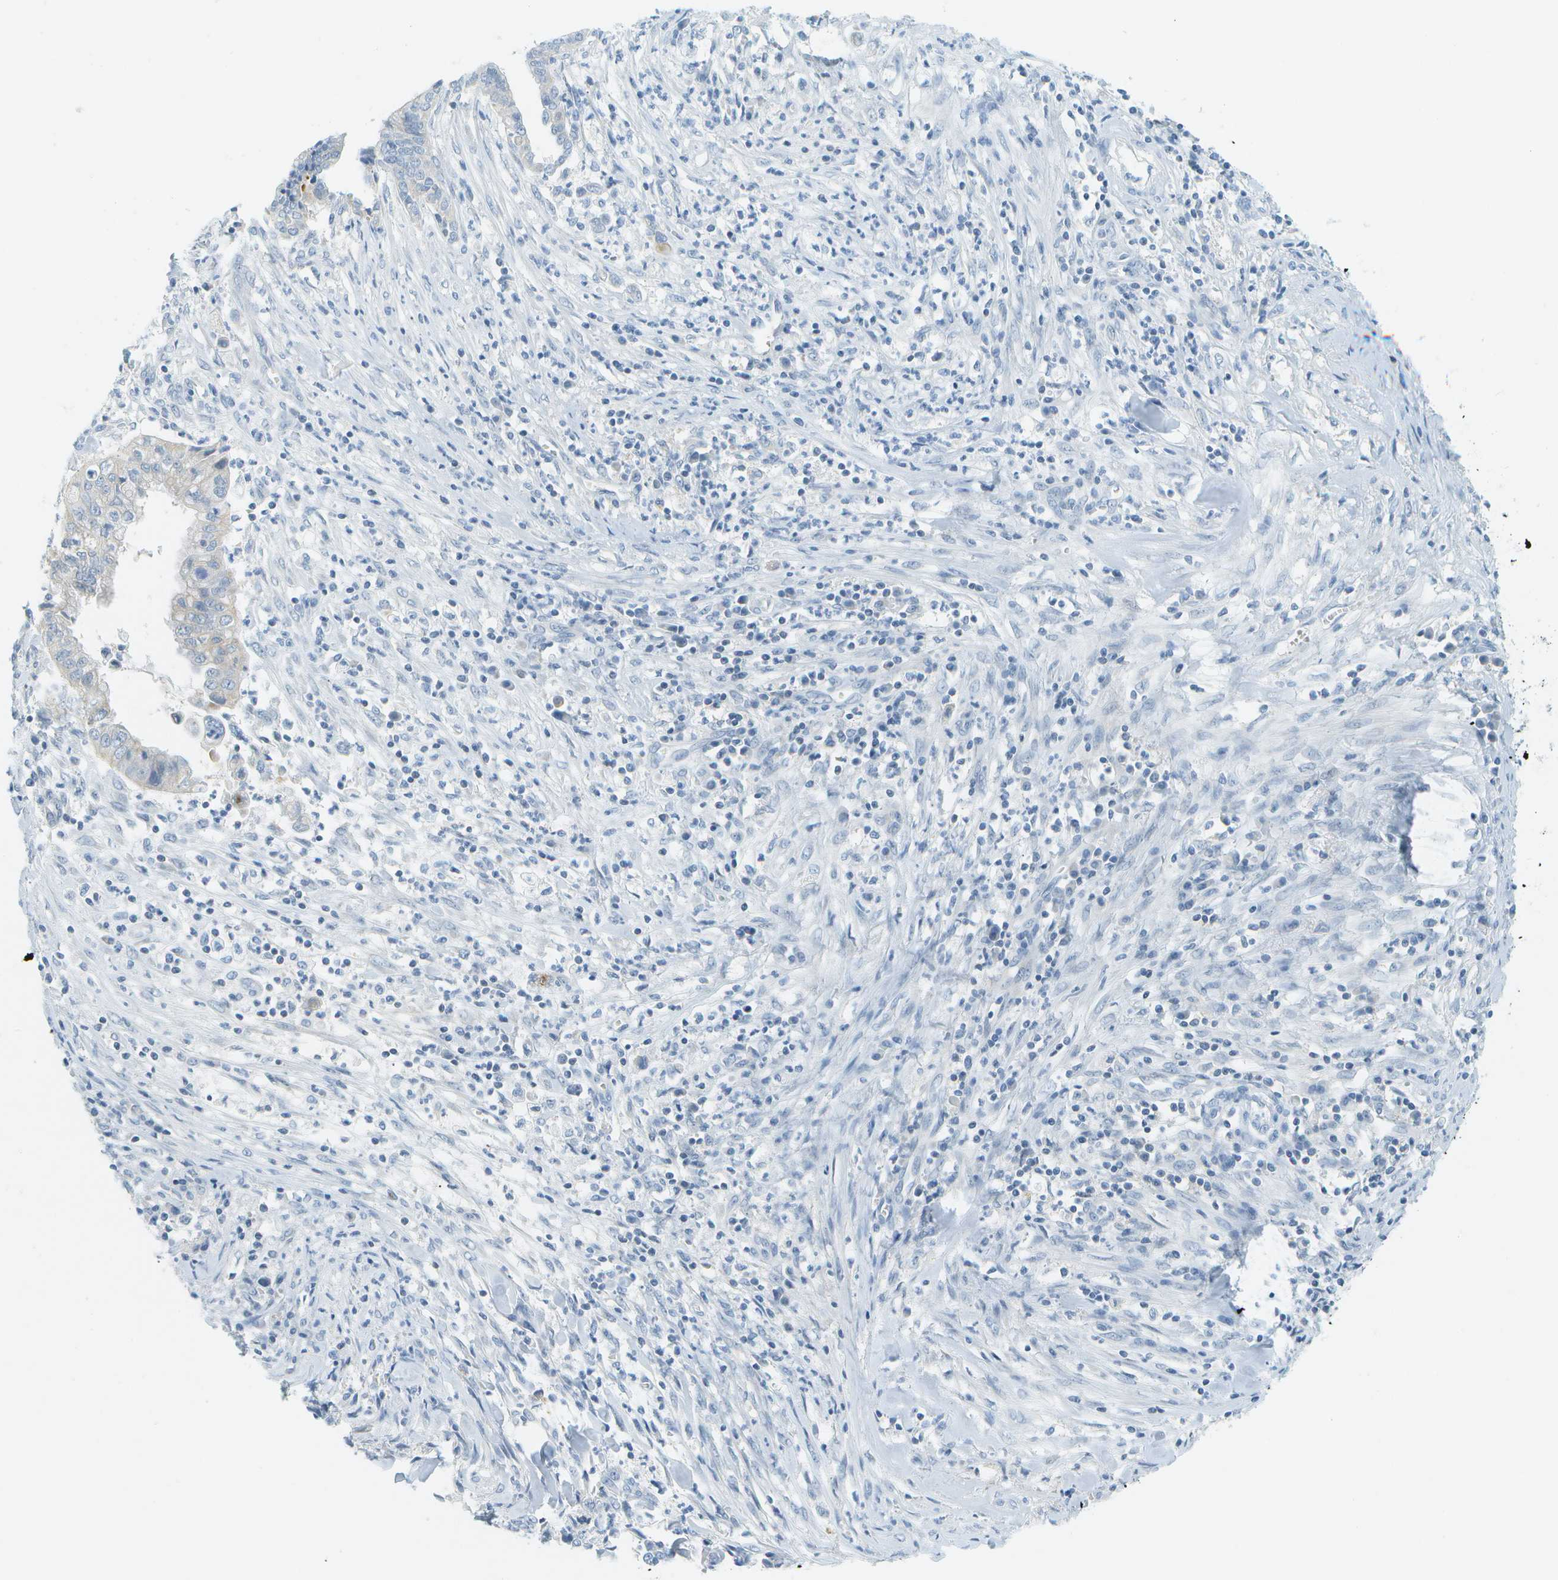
{"staining": {"intensity": "negative", "quantity": "none", "location": "none"}, "tissue": "cervical cancer", "cell_type": "Tumor cells", "image_type": "cancer", "snomed": [{"axis": "morphology", "description": "Adenocarcinoma, NOS"}, {"axis": "topography", "description": "Cervix"}], "caption": "An IHC micrograph of adenocarcinoma (cervical) is shown. There is no staining in tumor cells of adenocarcinoma (cervical).", "gene": "SMYD5", "patient": {"sex": "female", "age": 44}}